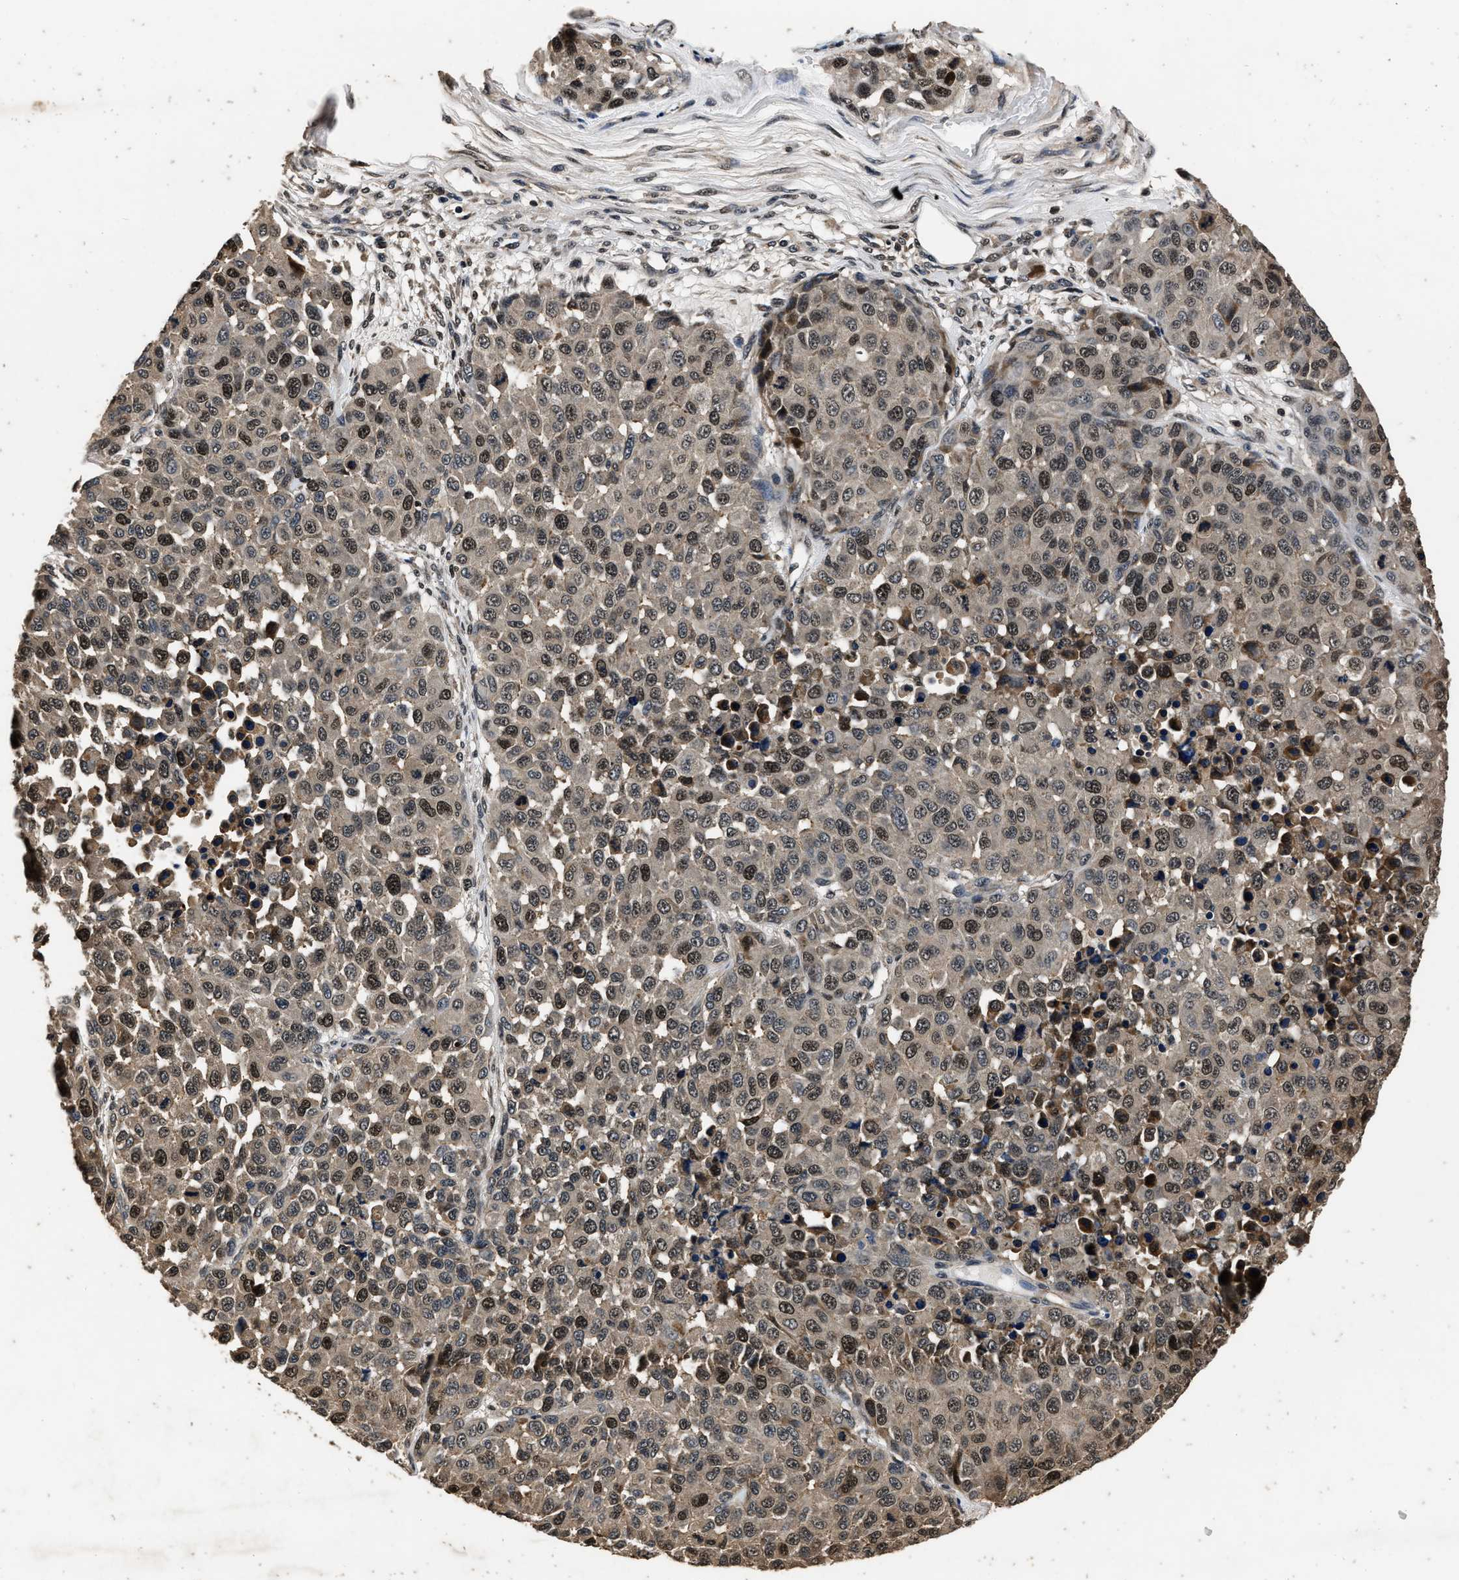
{"staining": {"intensity": "moderate", "quantity": ">75%", "location": "nuclear"}, "tissue": "melanoma", "cell_type": "Tumor cells", "image_type": "cancer", "snomed": [{"axis": "morphology", "description": "Malignant melanoma, NOS"}, {"axis": "topography", "description": "Skin"}], "caption": "There is medium levels of moderate nuclear staining in tumor cells of melanoma, as demonstrated by immunohistochemical staining (brown color).", "gene": "CSTF1", "patient": {"sex": "male", "age": 62}}